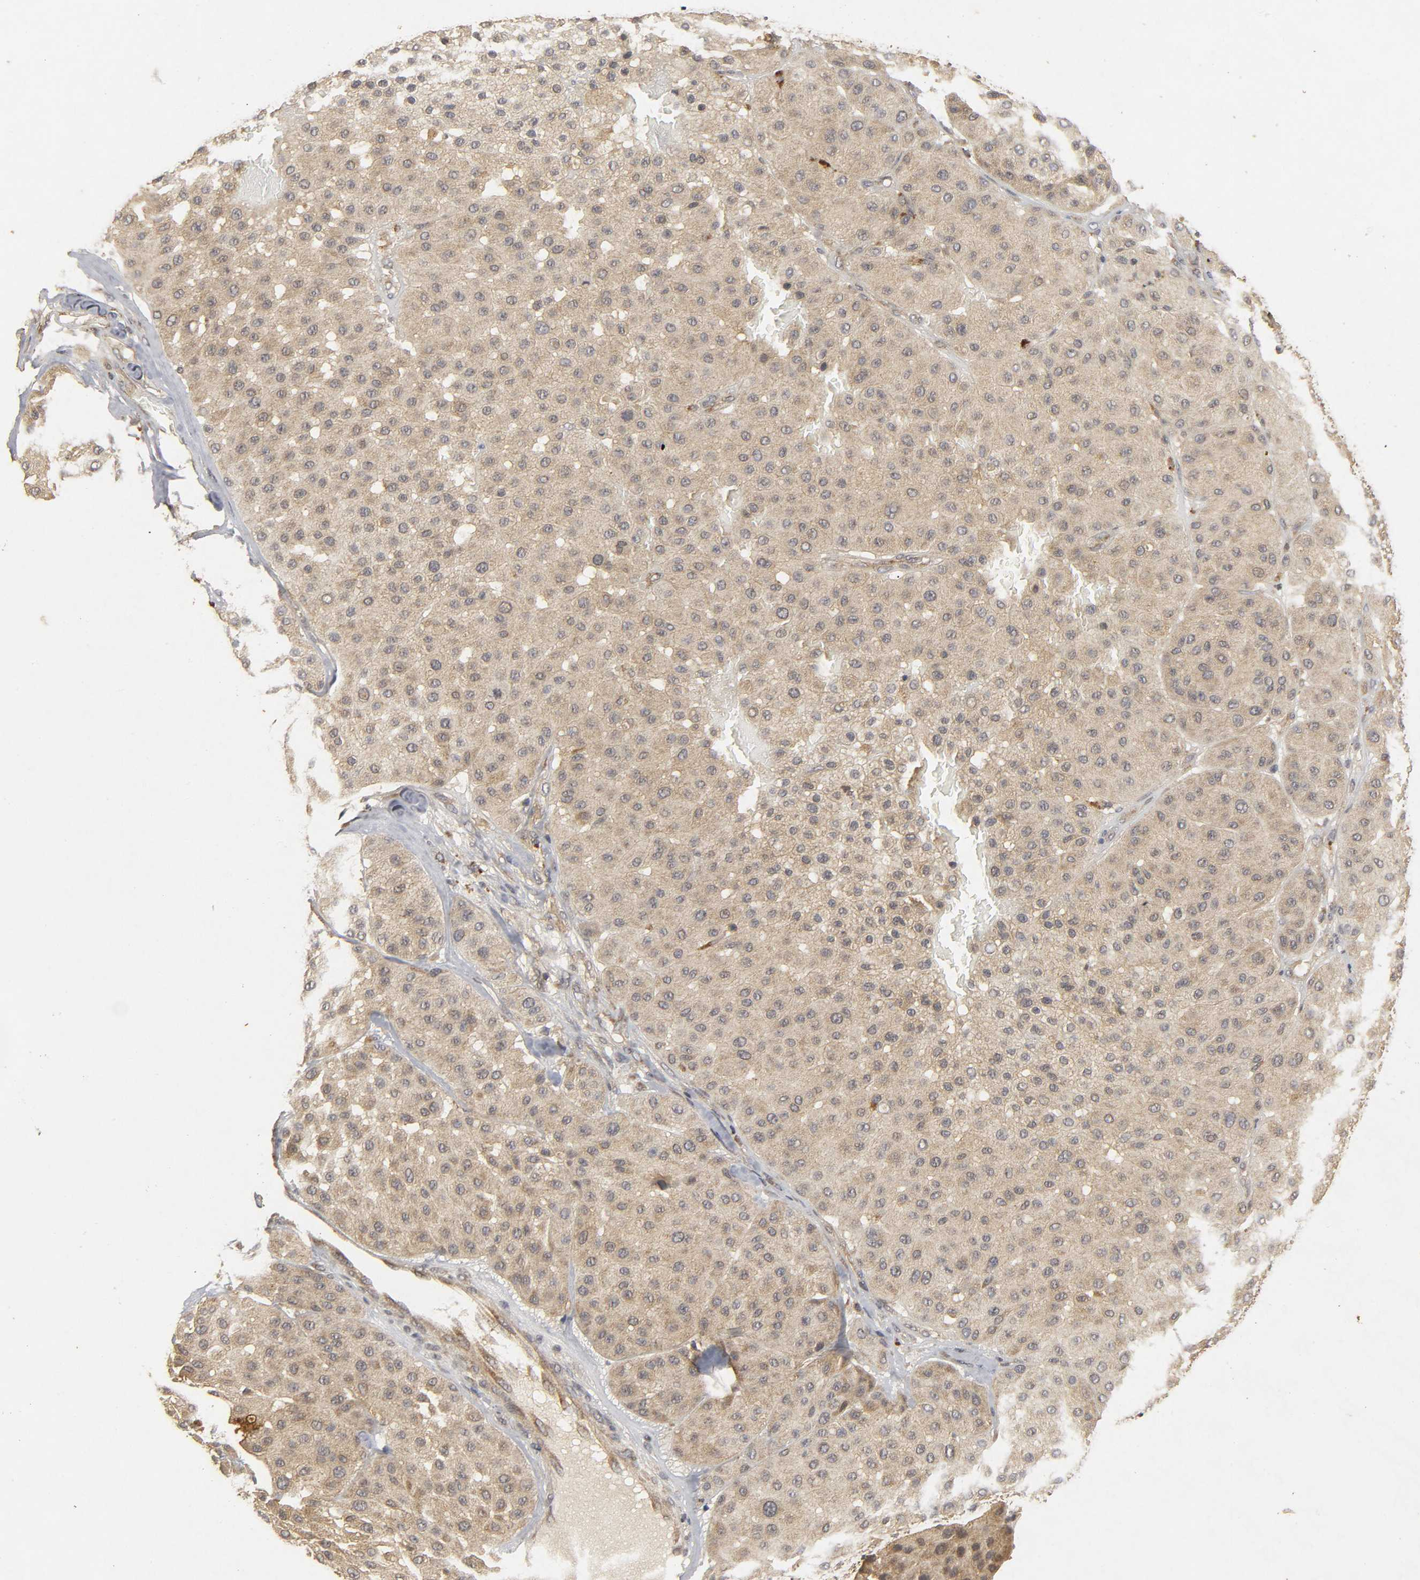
{"staining": {"intensity": "moderate", "quantity": ">75%", "location": "cytoplasmic/membranous"}, "tissue": "melanoma", "cell_type": "Tumor cells", "image_type": "cancer", "snomed": [{"axis": "morphology", "description": "Normal tissue, NOS"}, {"axis": "morphology", "description": "Malignant melanoma, Metastatic site"}, {"axis": "topography", "description": "Skin"}], "caption": "Tumor cells exhibit medium levels of moderate cytoplasmic/membranous positivity in about >75% of cells in malignant melanoma (metastatic site).", "gene": "TRAF6", "patient": {"sex": "male", "age": 41}}